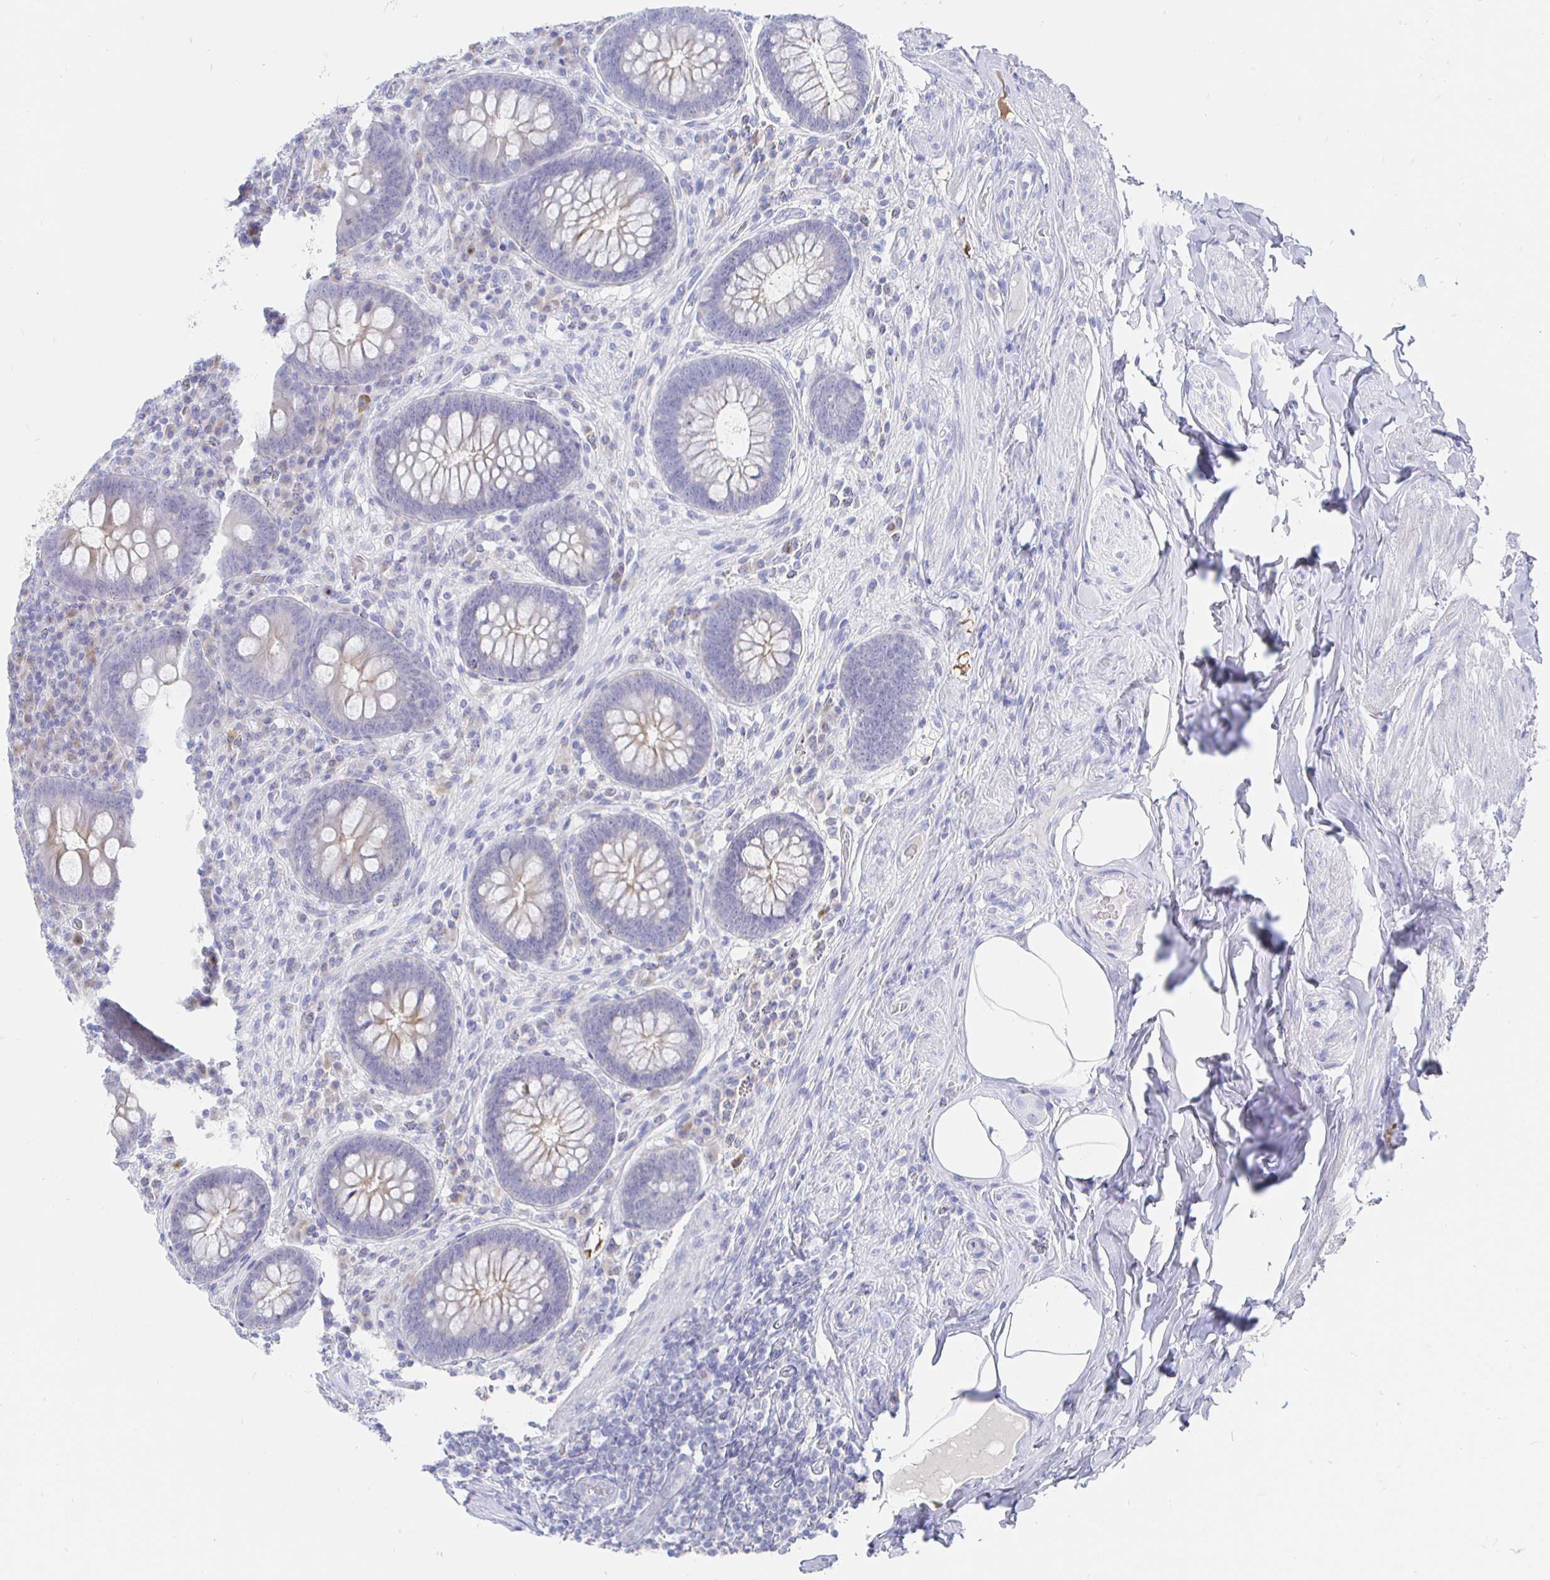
{"staining": {"intensity": "weak", "quantity": "<25%", "location": "cytoplasmic/membranous"}, "tissue": "appendix", "cell_type": "Glandular cells", "image_type": "normal", "snomed": [{"axis": "morphology", "description": "Normal tissue, NOS"}, {"axis": "topography", "description": "Appendix"}], "caption": "Human appendix stained for a protein using immunohistochemistry (IHC) exhibits no expression in glandular cells.", "gene": "LRRC23", "patient": {"sex": "male", "age": 71}}